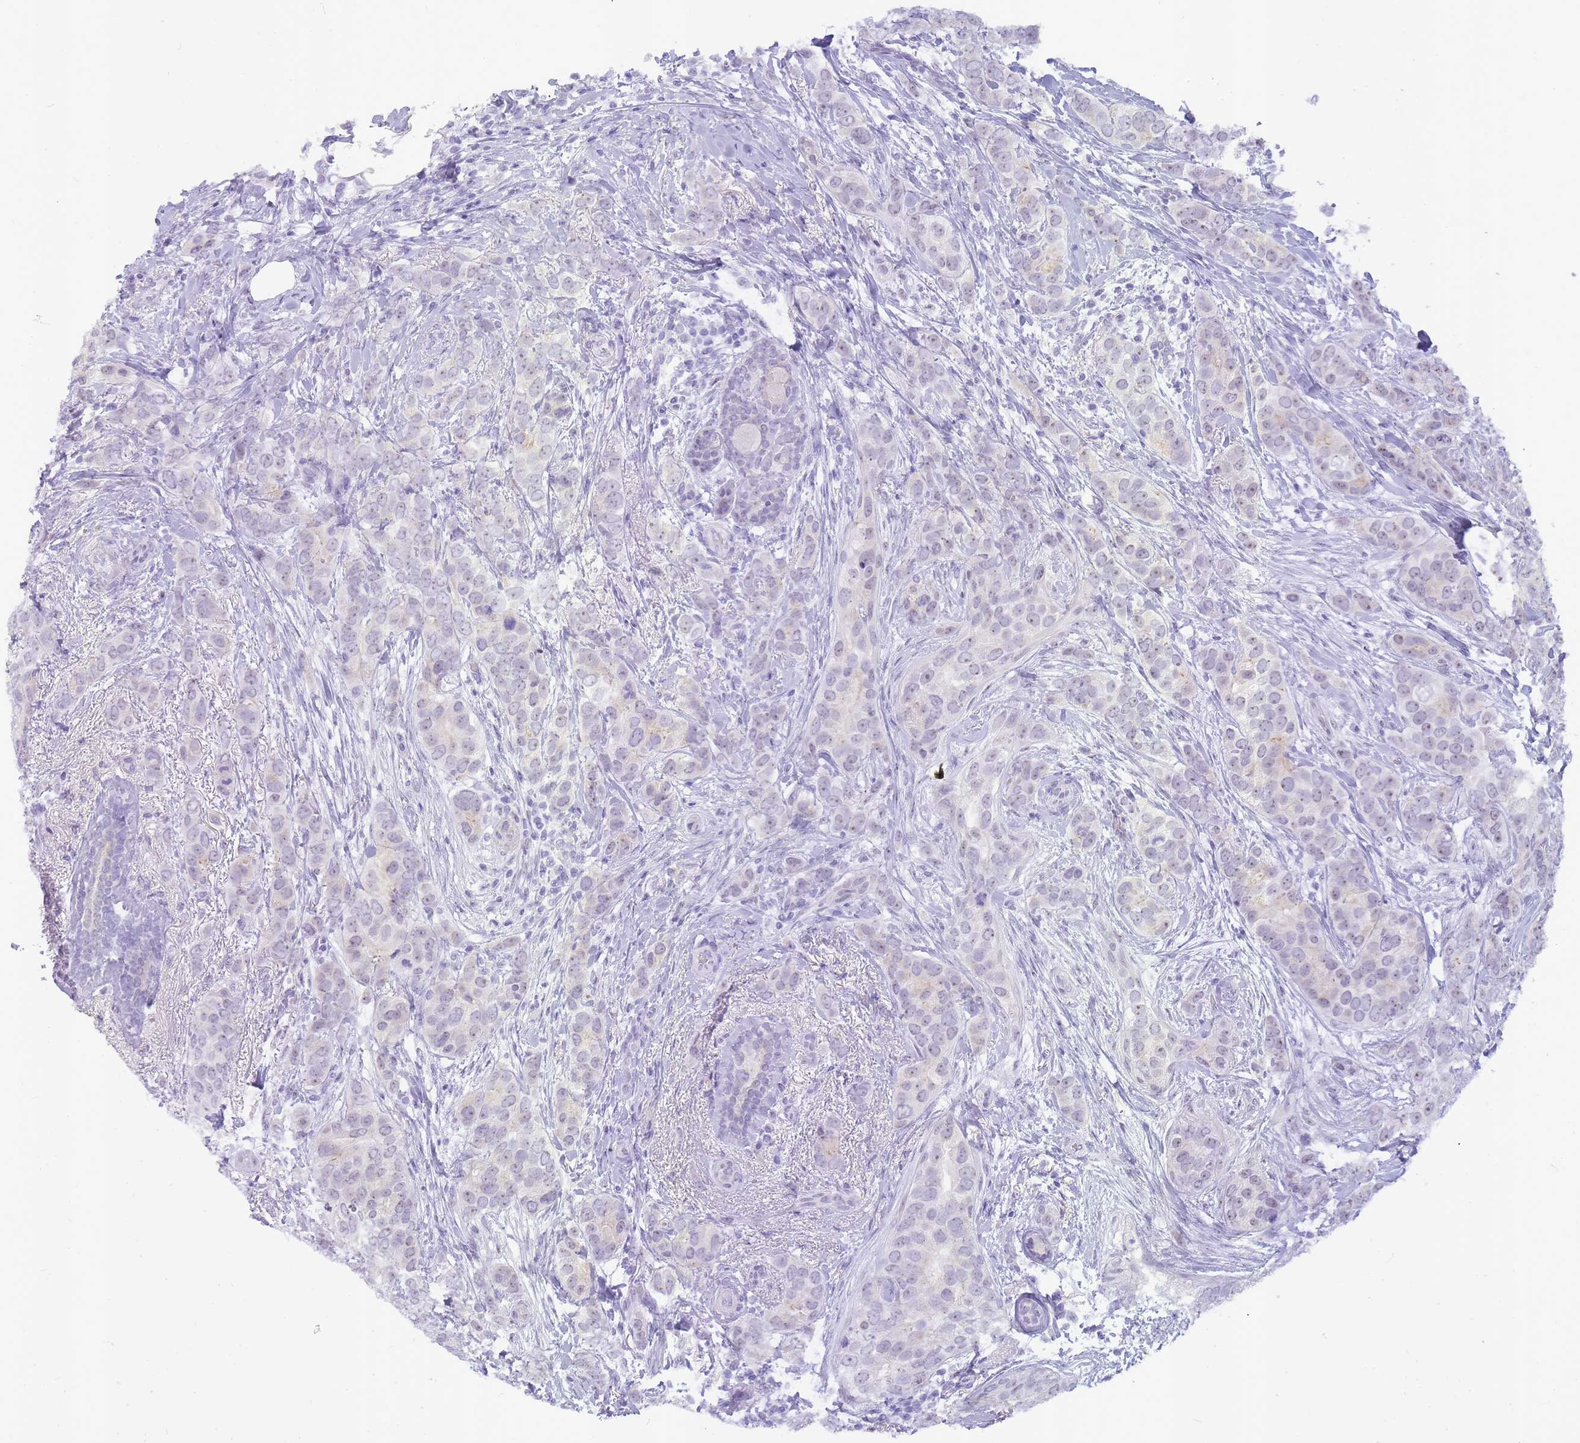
{"staining": {"intensity": "negative", "quantity": "none", "location": "none"}, "tissue": "breast cancer", "cell_type": "Tumor cells", "image_type": "cancer", "snomed": [{"axis": "morphology", "description": "Lobular carcinoma"}, {"axis": "topography", "description": "Breast"}], "caption": "Immunohistochemistry (IHC) of human lobular carcinoma (breast) shows no staining in tumor cells.", "gene": "INS", "patient": {"sex": "female", "age": 51}}